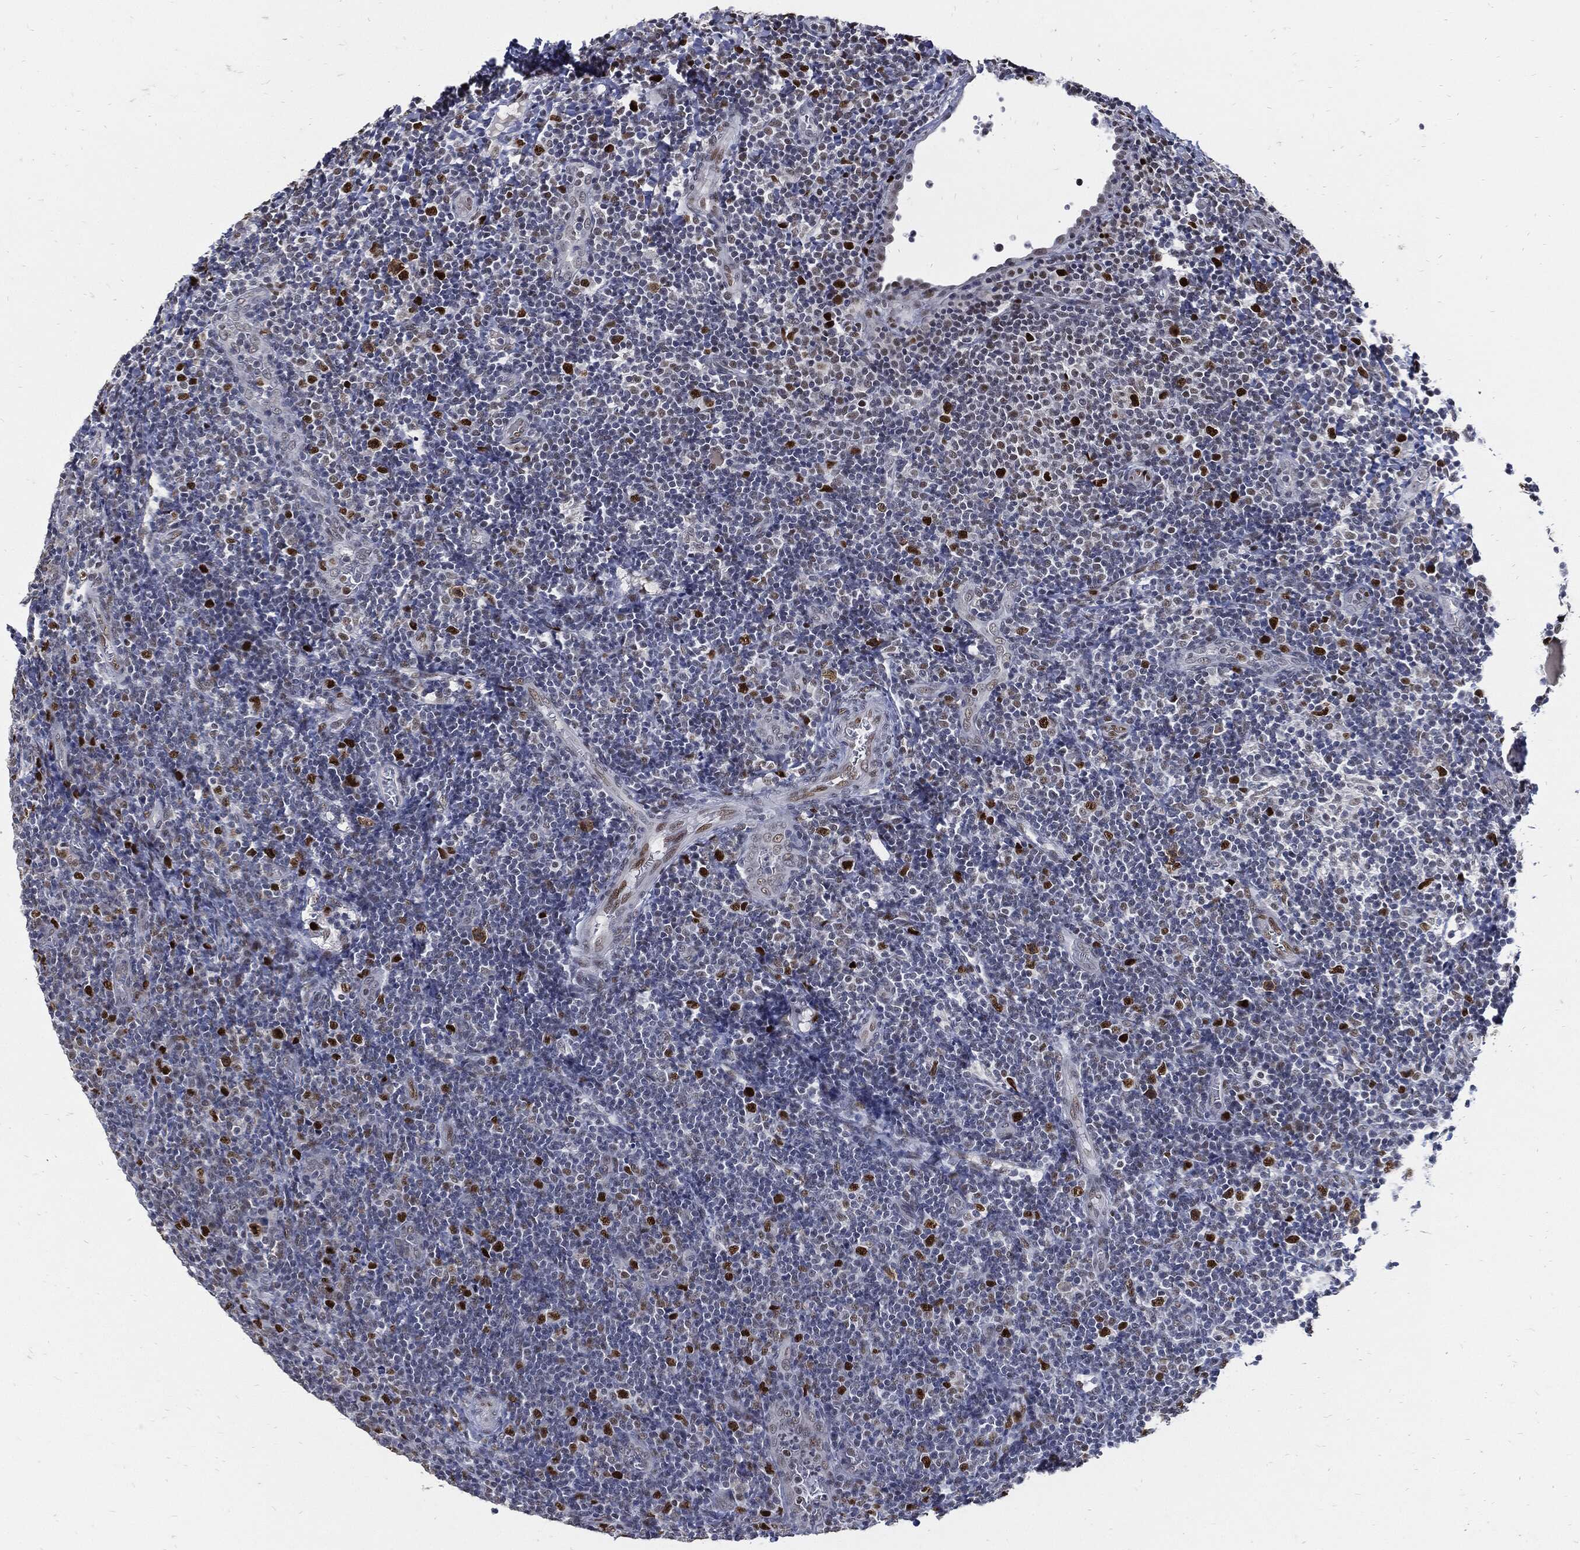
{"staining": {"intensity": "strong", "quantity": "<25%", "location": "nuclear"}, "tissue": "tonsil", "cell_type": "Germinal center cells", "image_type": "normal", "snomed": [{"axis": "morphology", "description": "Normal tissue, NOS"}, {"axis": "topography", "description": "Tonsil"}], "caption": "Immunohistochemical staining of benign tonsil exhibits strong nuclear protein positivity in about <25% of germinal center cells.", "gene": "NBN", "patient": {"sex": "female", "age": 5}}